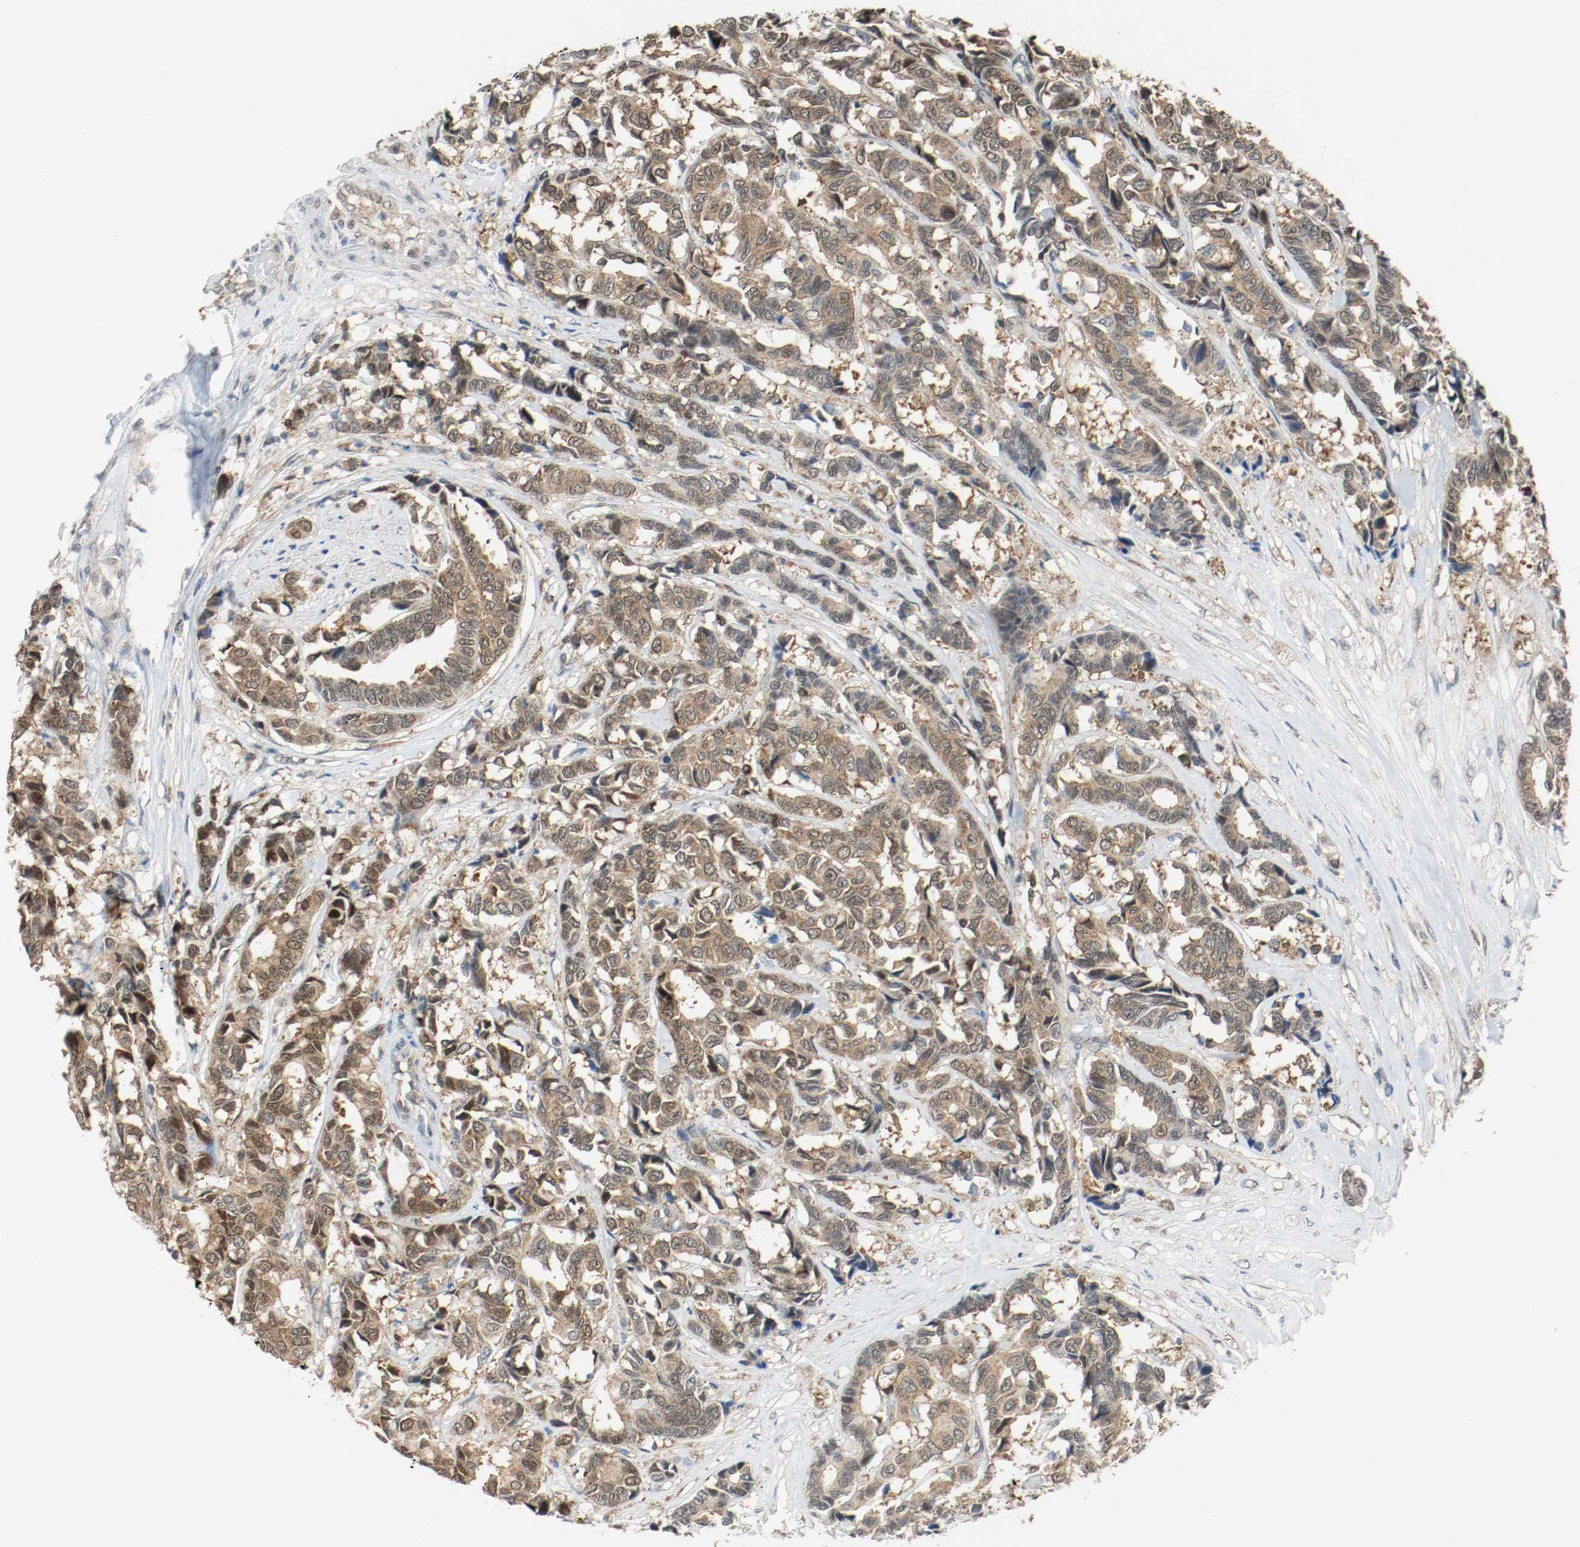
{"staining": {"intensity": "moderate", "quantity": ">75%", "location": "cytoplasmic/membranous,nuclear"}, "tissue": "breast cancer", "cell_type": "Tumor cells", "image_type": "cancer", "snomed": [{"axis": "morphology", "description": "Duct carcinoma"}, {"axis": "topography", "description": "Breast"}], "caption": "The immunohistochemical stain labels moderate cytoplasmic/membranous and nuclear positivity in tumor cells of breast invasive ductal carcinoma tissue.", "gene": "PPME1", "patient": {"sex": "female", "age": 87}}